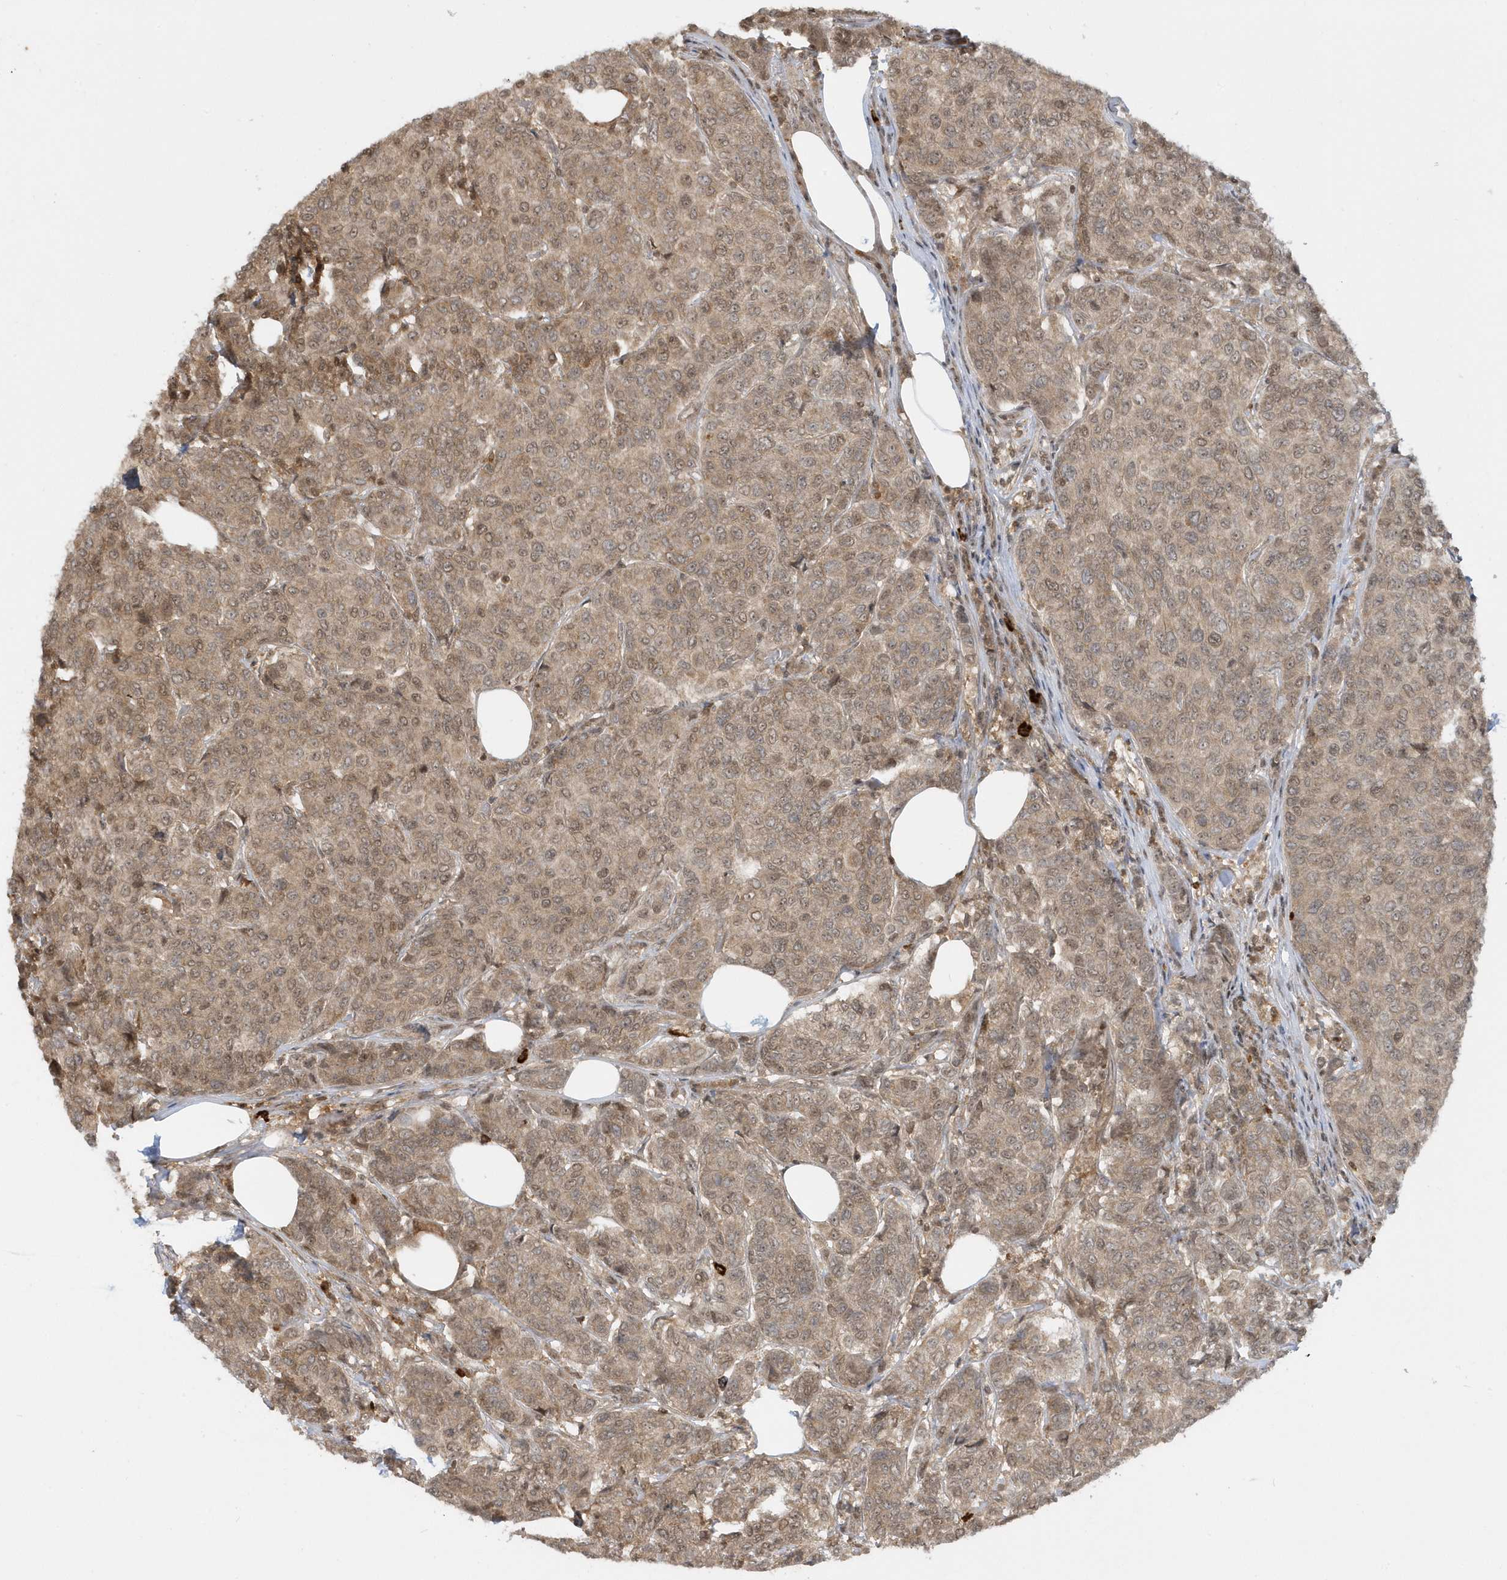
{"staining": {"intensity": "weak", "quantity": ">75%", "location": "cytoplasmic/membranous,nuclear"}, "tissue": "breast cancer", "cell_type": "Tumor cells", "image_type": "cancer", "snomed": [{"axis": "morphology", "description": "Duct carcinoma"}, {"axis": "topography", "description": "Breast"}], "caption": "This histopathology image shows IHC staining of human breast cancer, with low weak cytoplasmic/membranous and nuclear positivity in about >75% of tumor cells.", "gene": "PPP1R7", "patient": {"sex": "female", "age": 55}}